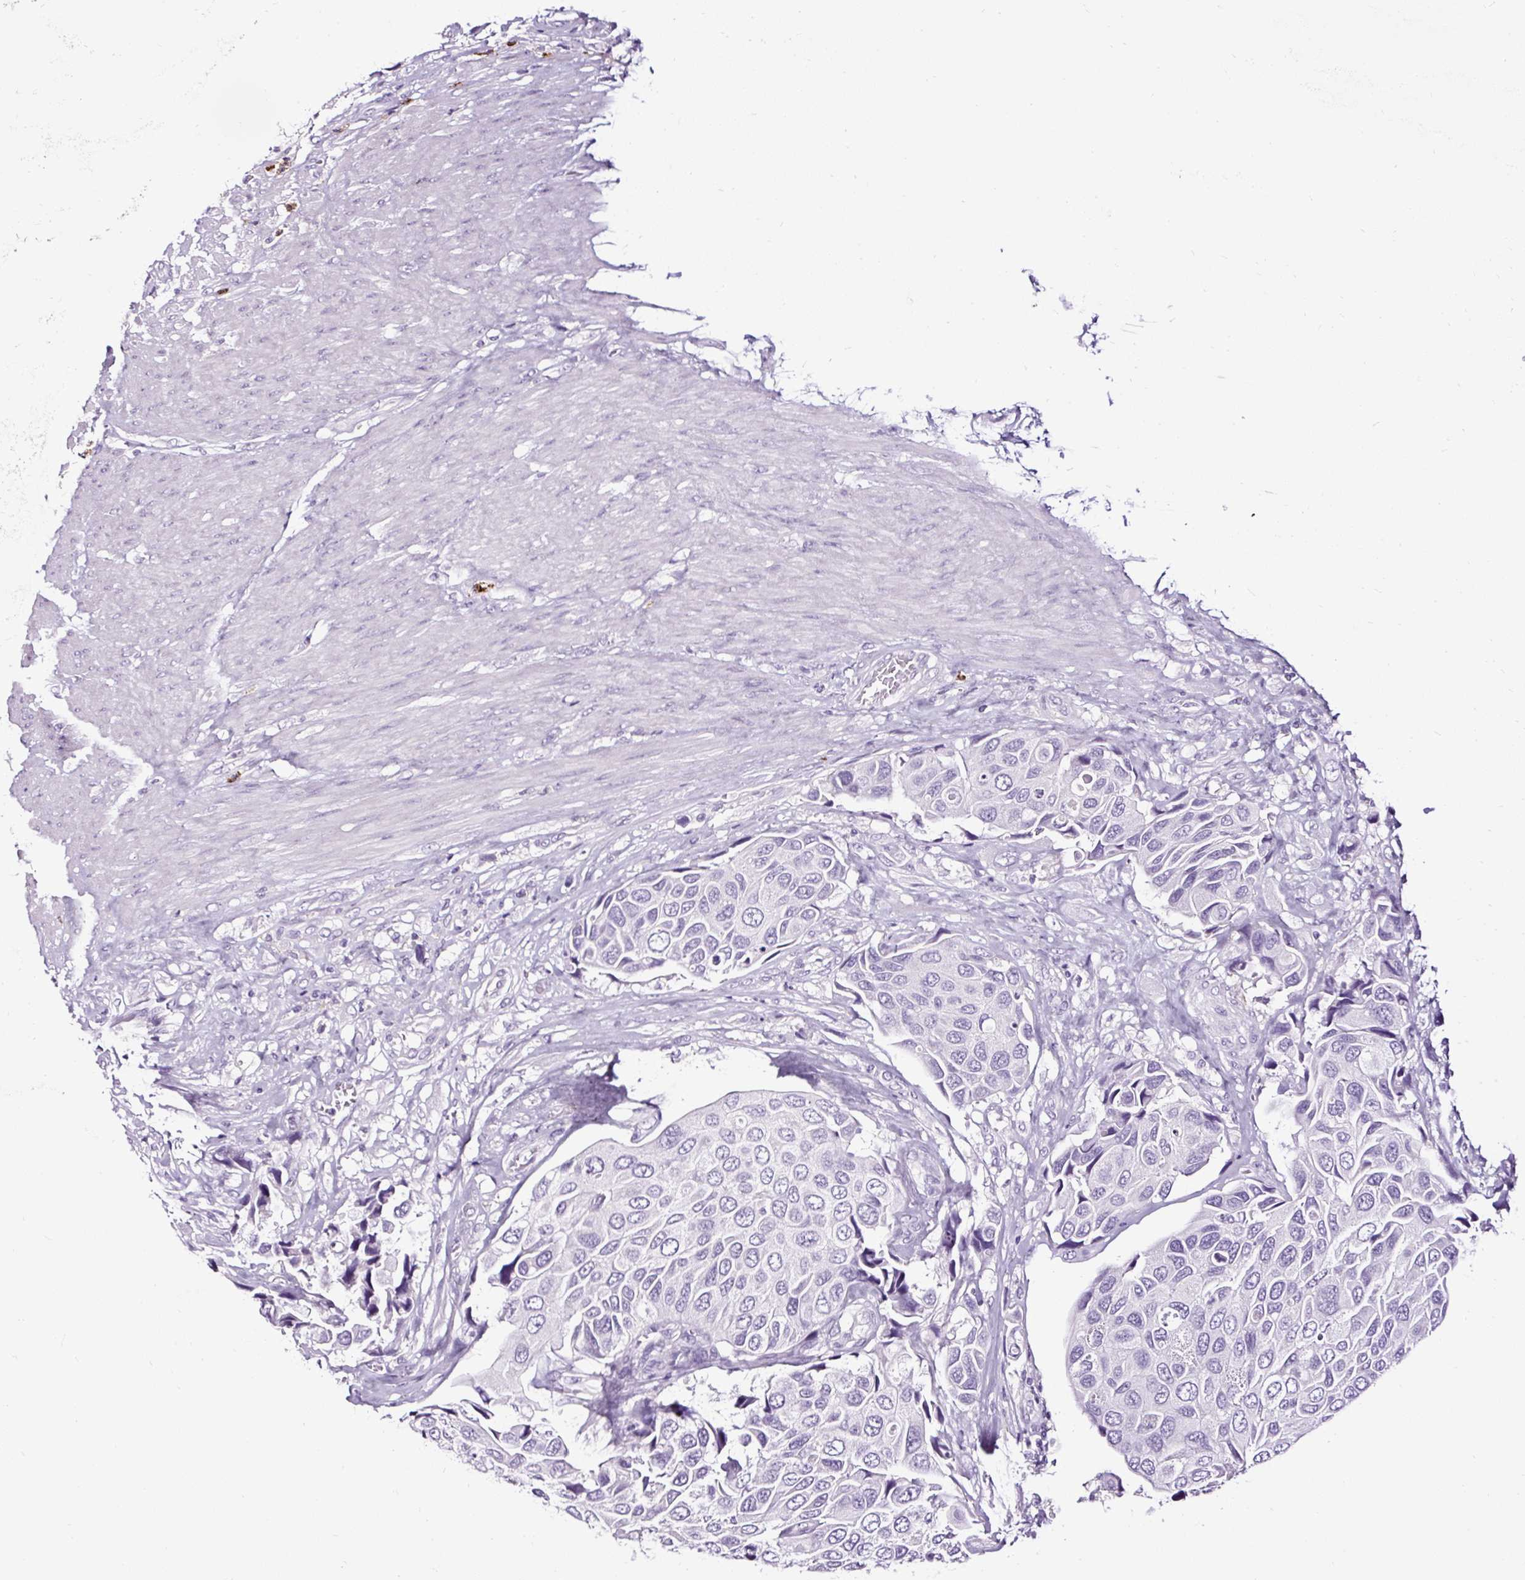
{"staining": {"intensity": "negative", "quantity": "none", "location": "none"}, "tissue": "urothelial cancer", "cell_type": "Tumor cells", "image_type": "cancer", "snomed": [{"axis": "morphology", "description": "Urothelial carcinoma, High grade"}, {"axis": "topography", "description": "Urinary bladder"}], "caption": "Histopathology image shows no protein staining in tumor cells of high-grade urothelial carcinoma tissue. Nuclei are stained in blue.", "gene": "SLC7A8", "patient": {"sex": "male", "age": 74}}